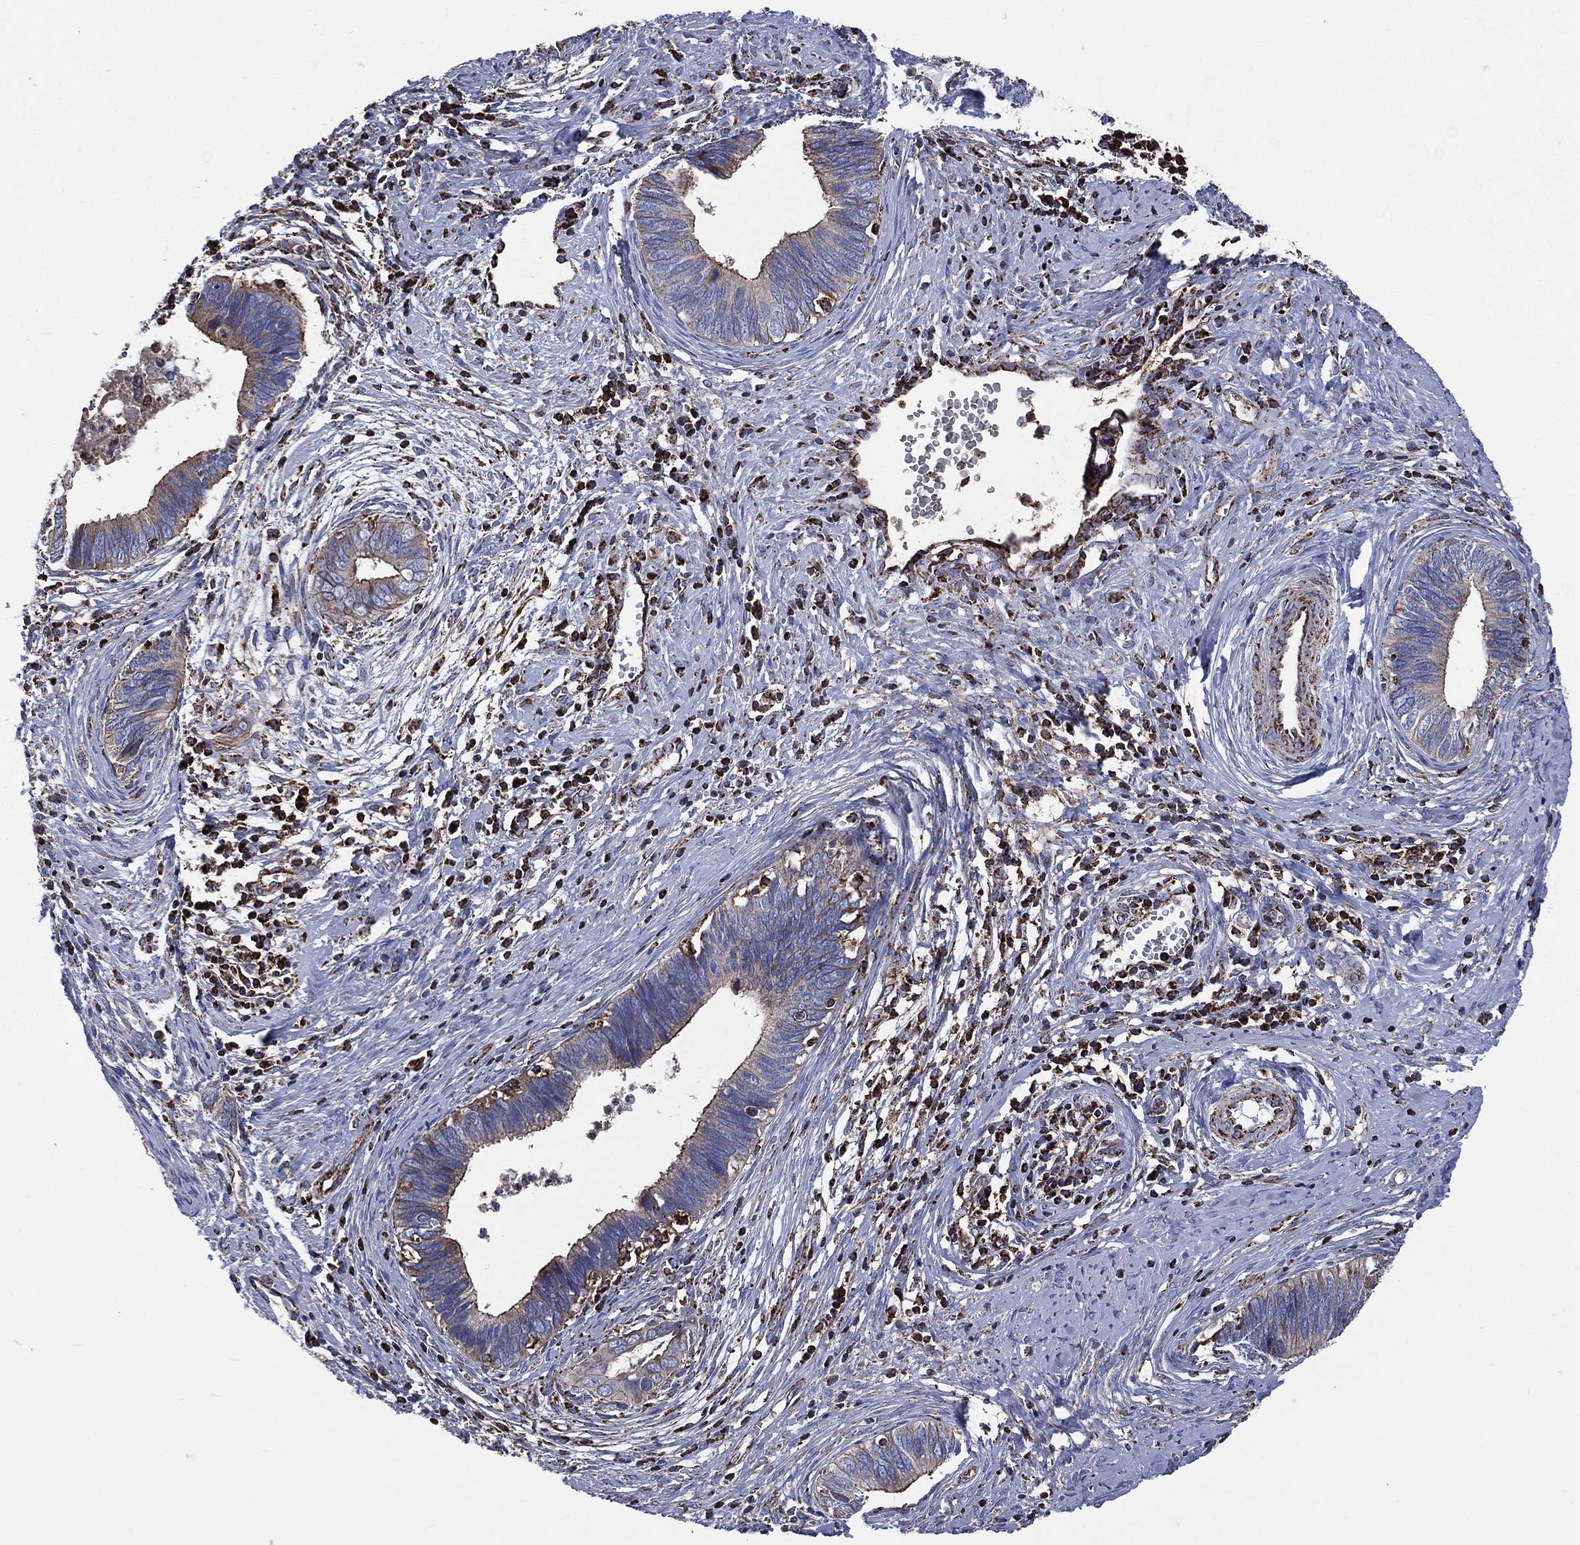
{"staining": {"intensity": "moderate", "quantity": "<25%", "location": "cytoplasmic/membranous"}, "tissue": "cervical cancer", "cell_type": "Tumor cells", "image_type": "cancer", "snomed": [{"axis": "morphology", "description": "Adenocarcinoma, NOS"}, {"axis": "topography", "description": "Cervix"}], "caption": "Immunohistochemical staining of cervical cancer demonstrates low levels of moderate cytoplasmic/membranous protein expression in about <25% of tumor cells.", "gene": "ANKRD37", "patient": {"sex": "female", "age": 42}}